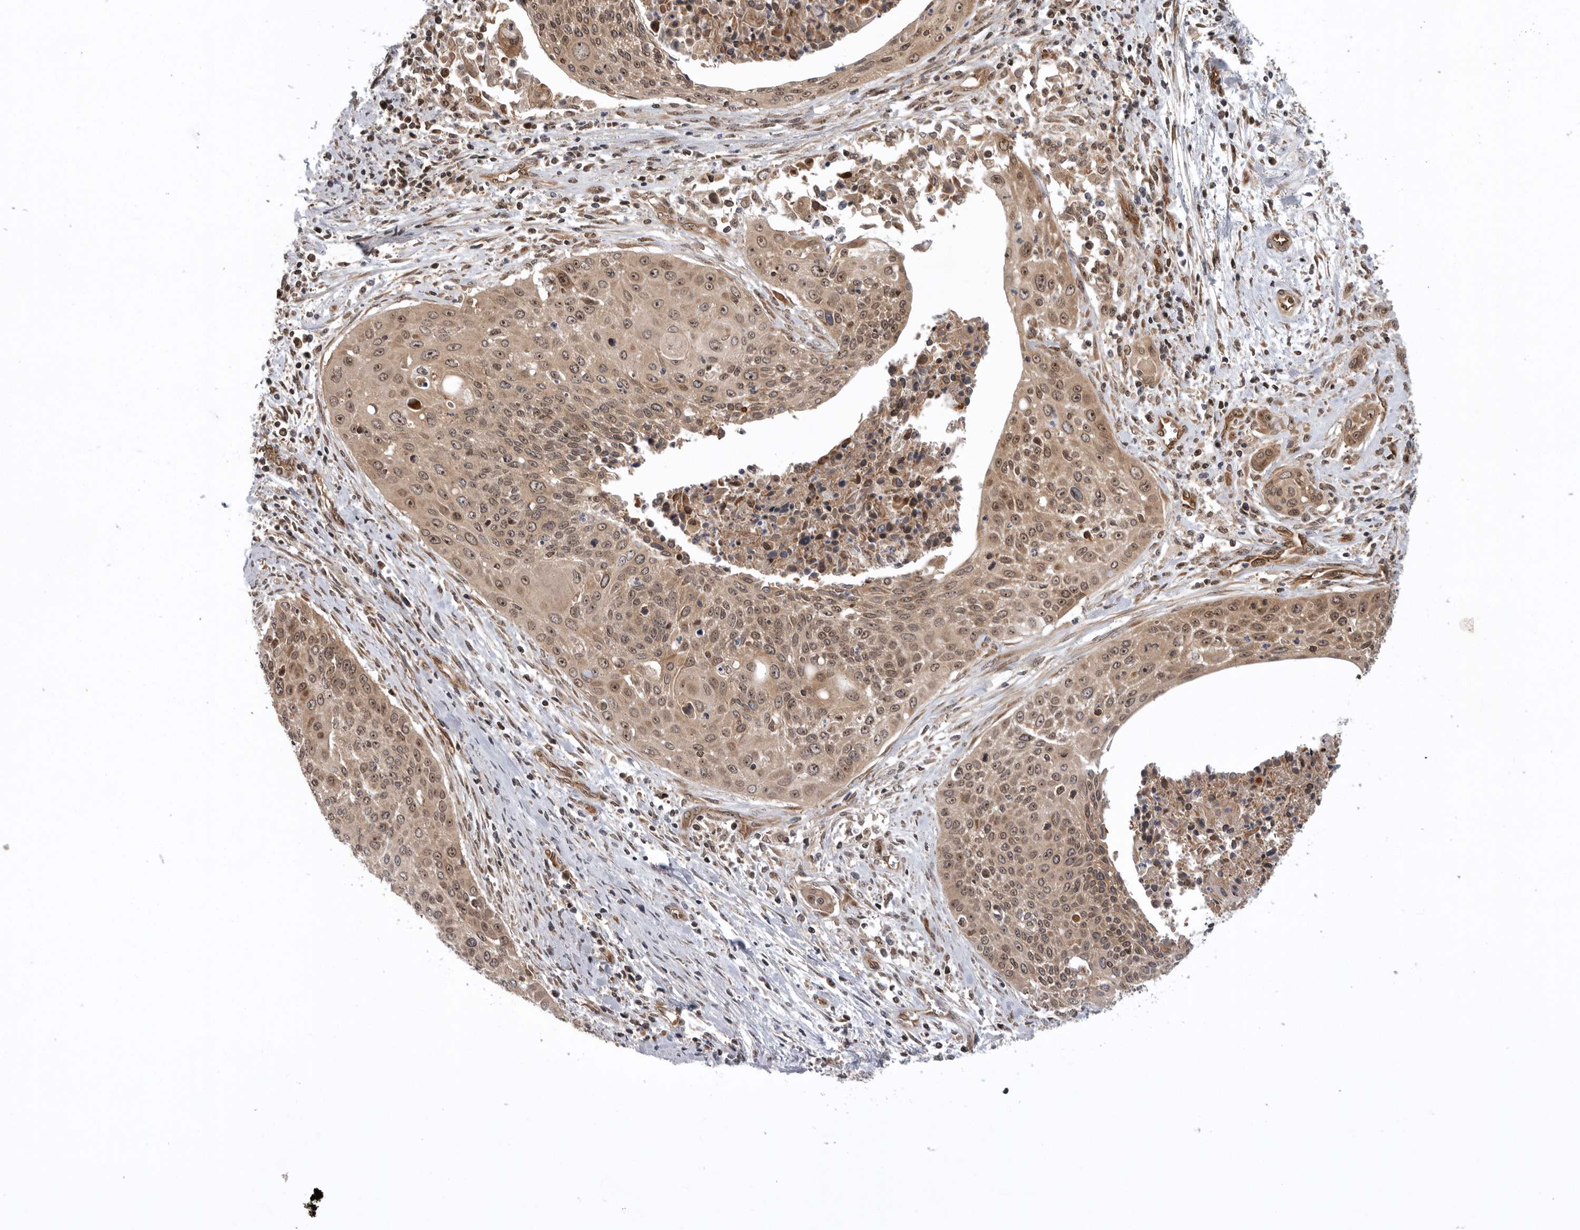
{"staining": {"intensity": "moderate", "quantity": ">75%", "location": "cytoplasmic/membranous,nuclear"}, "tissue": "cervical cancer", "cell_type": "Tumor cells", "image_type": "cancer", "snomed": [{"axis": "morphology", "description": "Squamous cell carcinoma, NOS"}, {"axis": "topography", "description": "Cervix"}], "caption": "Cervical squamous cell carcinoma was stained to show a protein in brown. There is medium levels of moderate cytoplasmic/membranous and nuclear staining in about >75% of tumor cells.", "gene": "DHDDS", "patient": {"sex": "female", "age": 55}}